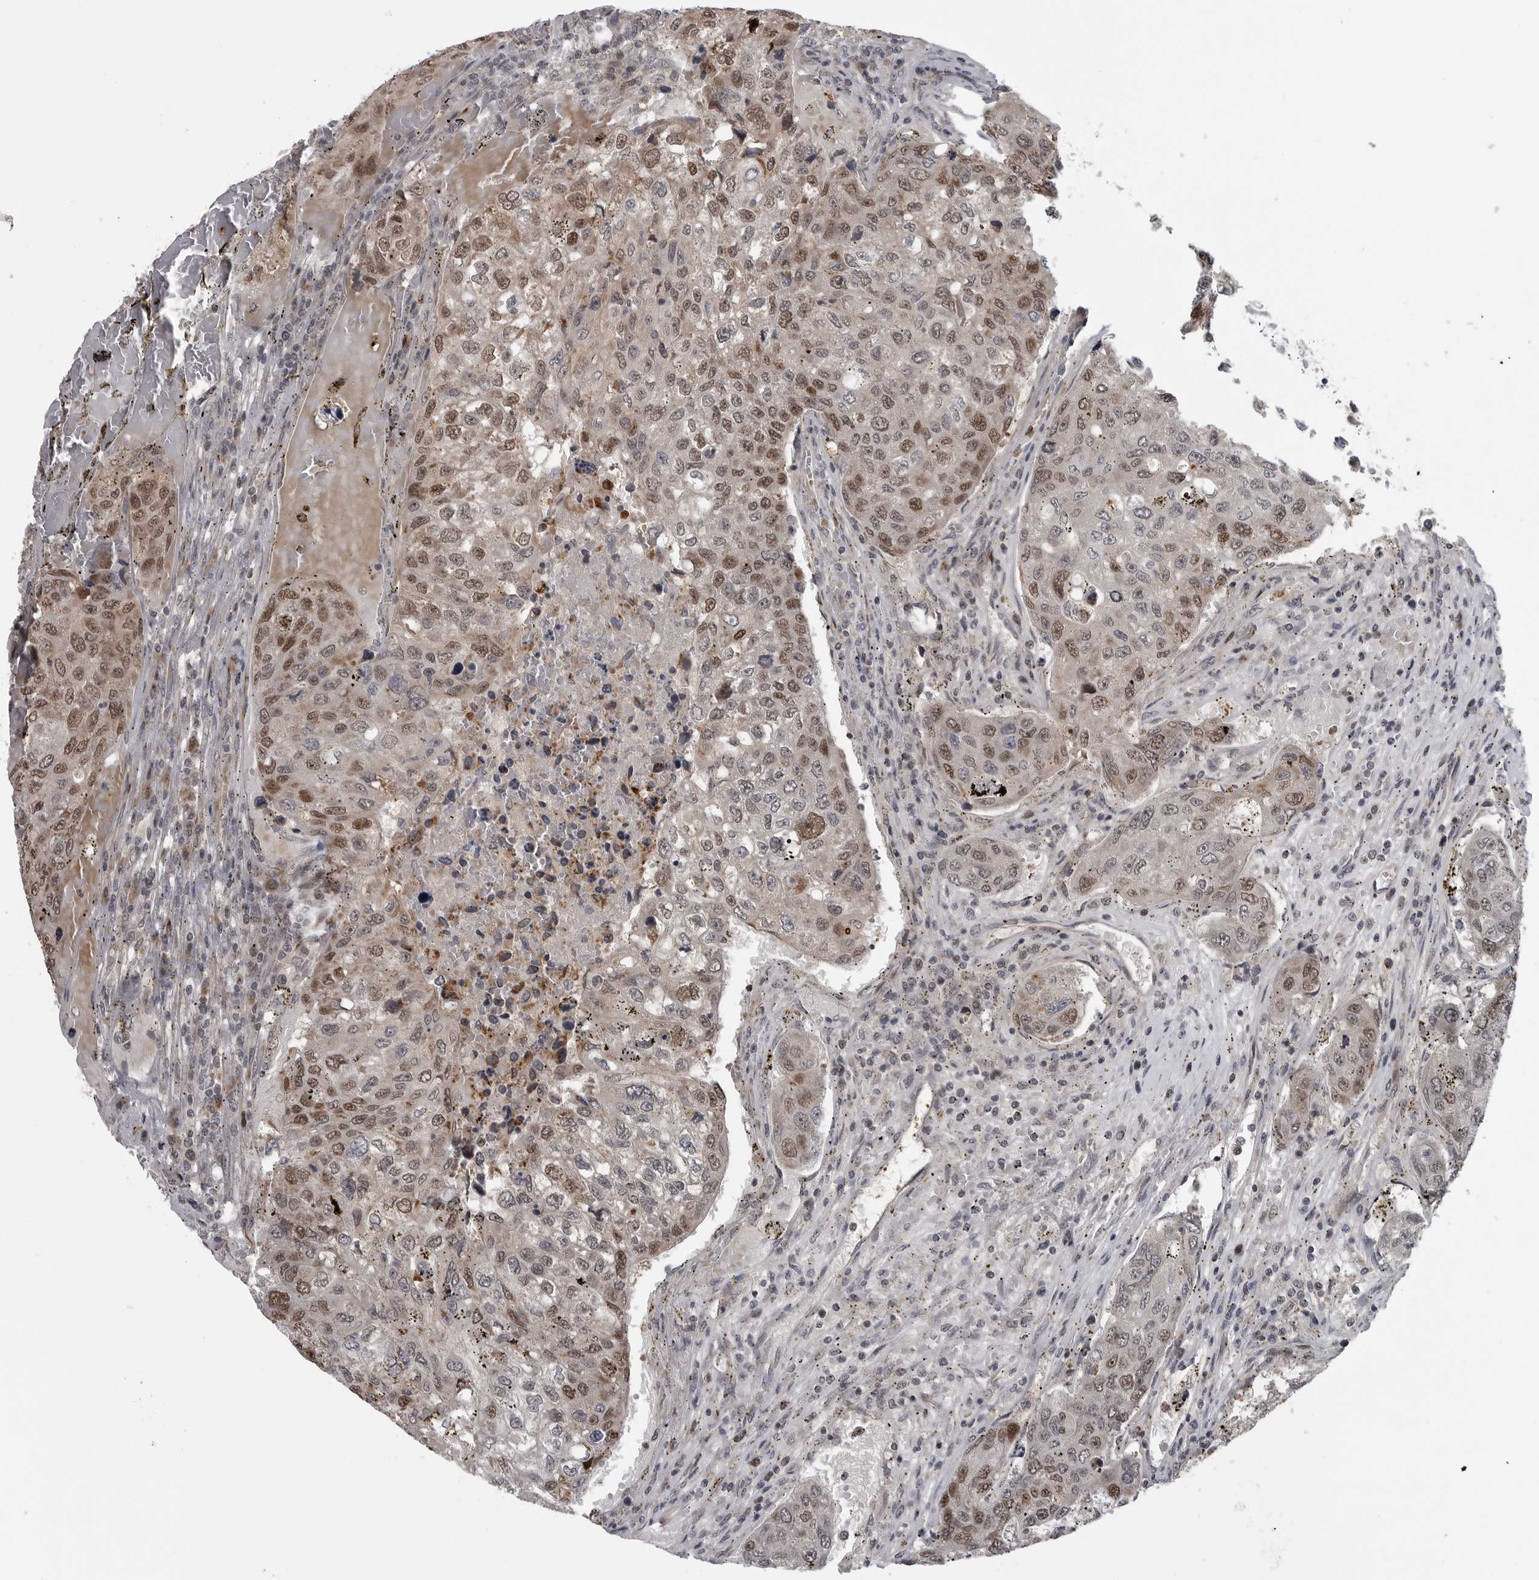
{"staining": {"intensity": "moderate", "quantity": "25%-75%", "location": "nuclear"}, "tissue": "urothelial cancer", "cell_type": "Tumor cells", "image_type": "cancer", "snomed": [{"axis": "morphology", "description": "Urothelial carcinoma, High grade"}, {"axis": "topography", "description": "Lymph node"}, {"axis": "topography", "description": "Urinary bladder"}], "caption": "Immunohistochemical staining of human urothelial cancer demonstrates moderate nuclear protein staining in approximately 25%-75% of tumor cells.", "gene": "FAAP100", "patient": {"sex": "male", "age": 51}}